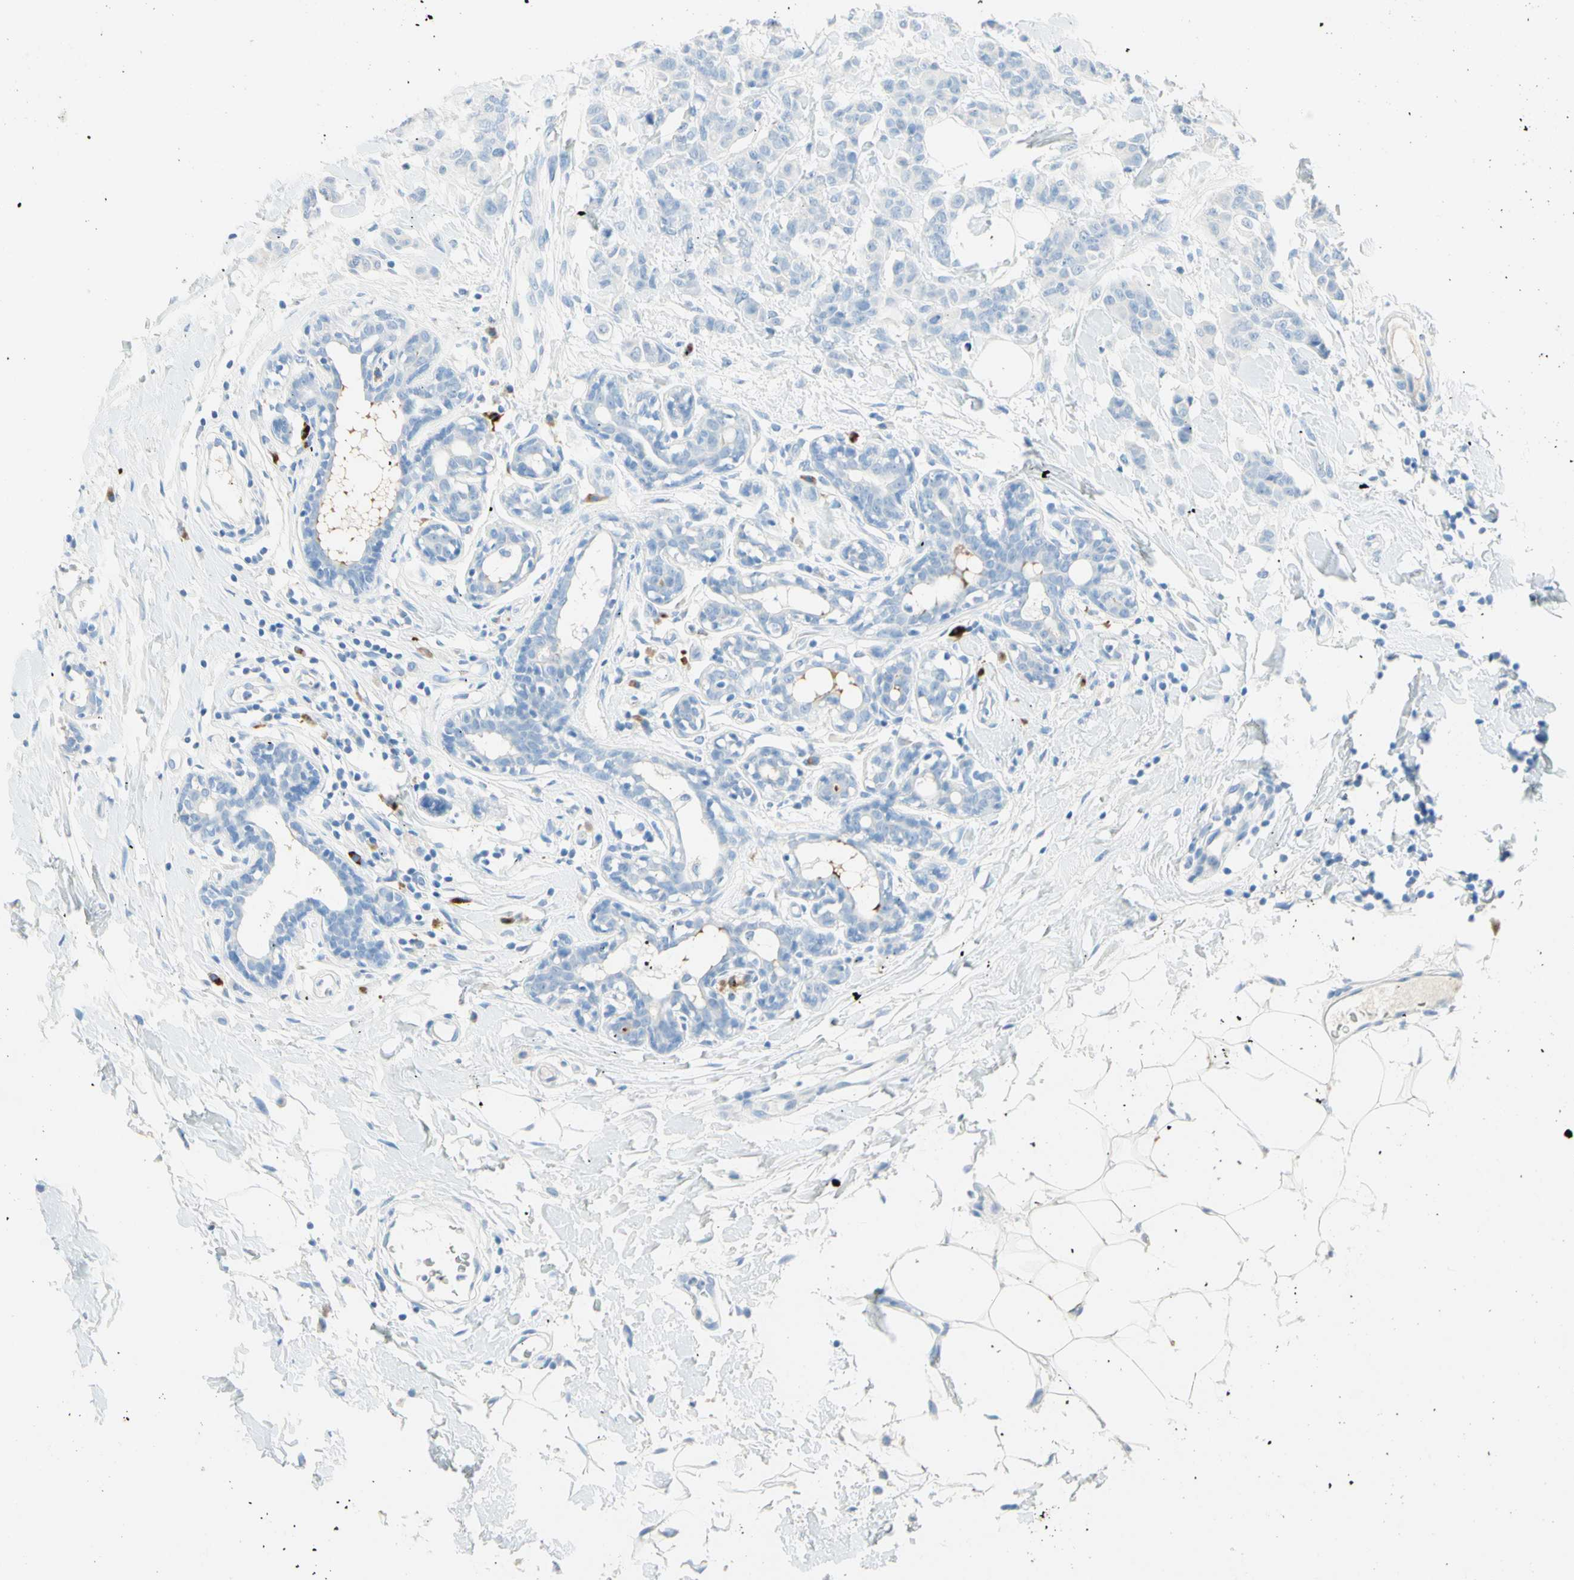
{"staining": {"intensity": "negative", "quantity": "none", "location": "none"}, "tissue": "breast cancer", "cell_type": "Tumor cells", "image_type": "cancer", "snomed": [{"axis": "morphology", "description": "Normal tissue, NOS"}, {"axis": "morphology", "description": "Duct carcinoma"}, {"axis": "topography", "description": "Breast"}], "caption": "A histopathology image of human breast cancer (invasive ductal carcinoma) is negative for staining in tumor cells.", "gene": "IL6ST", "patient": {"sex": "female", "age": 40}}